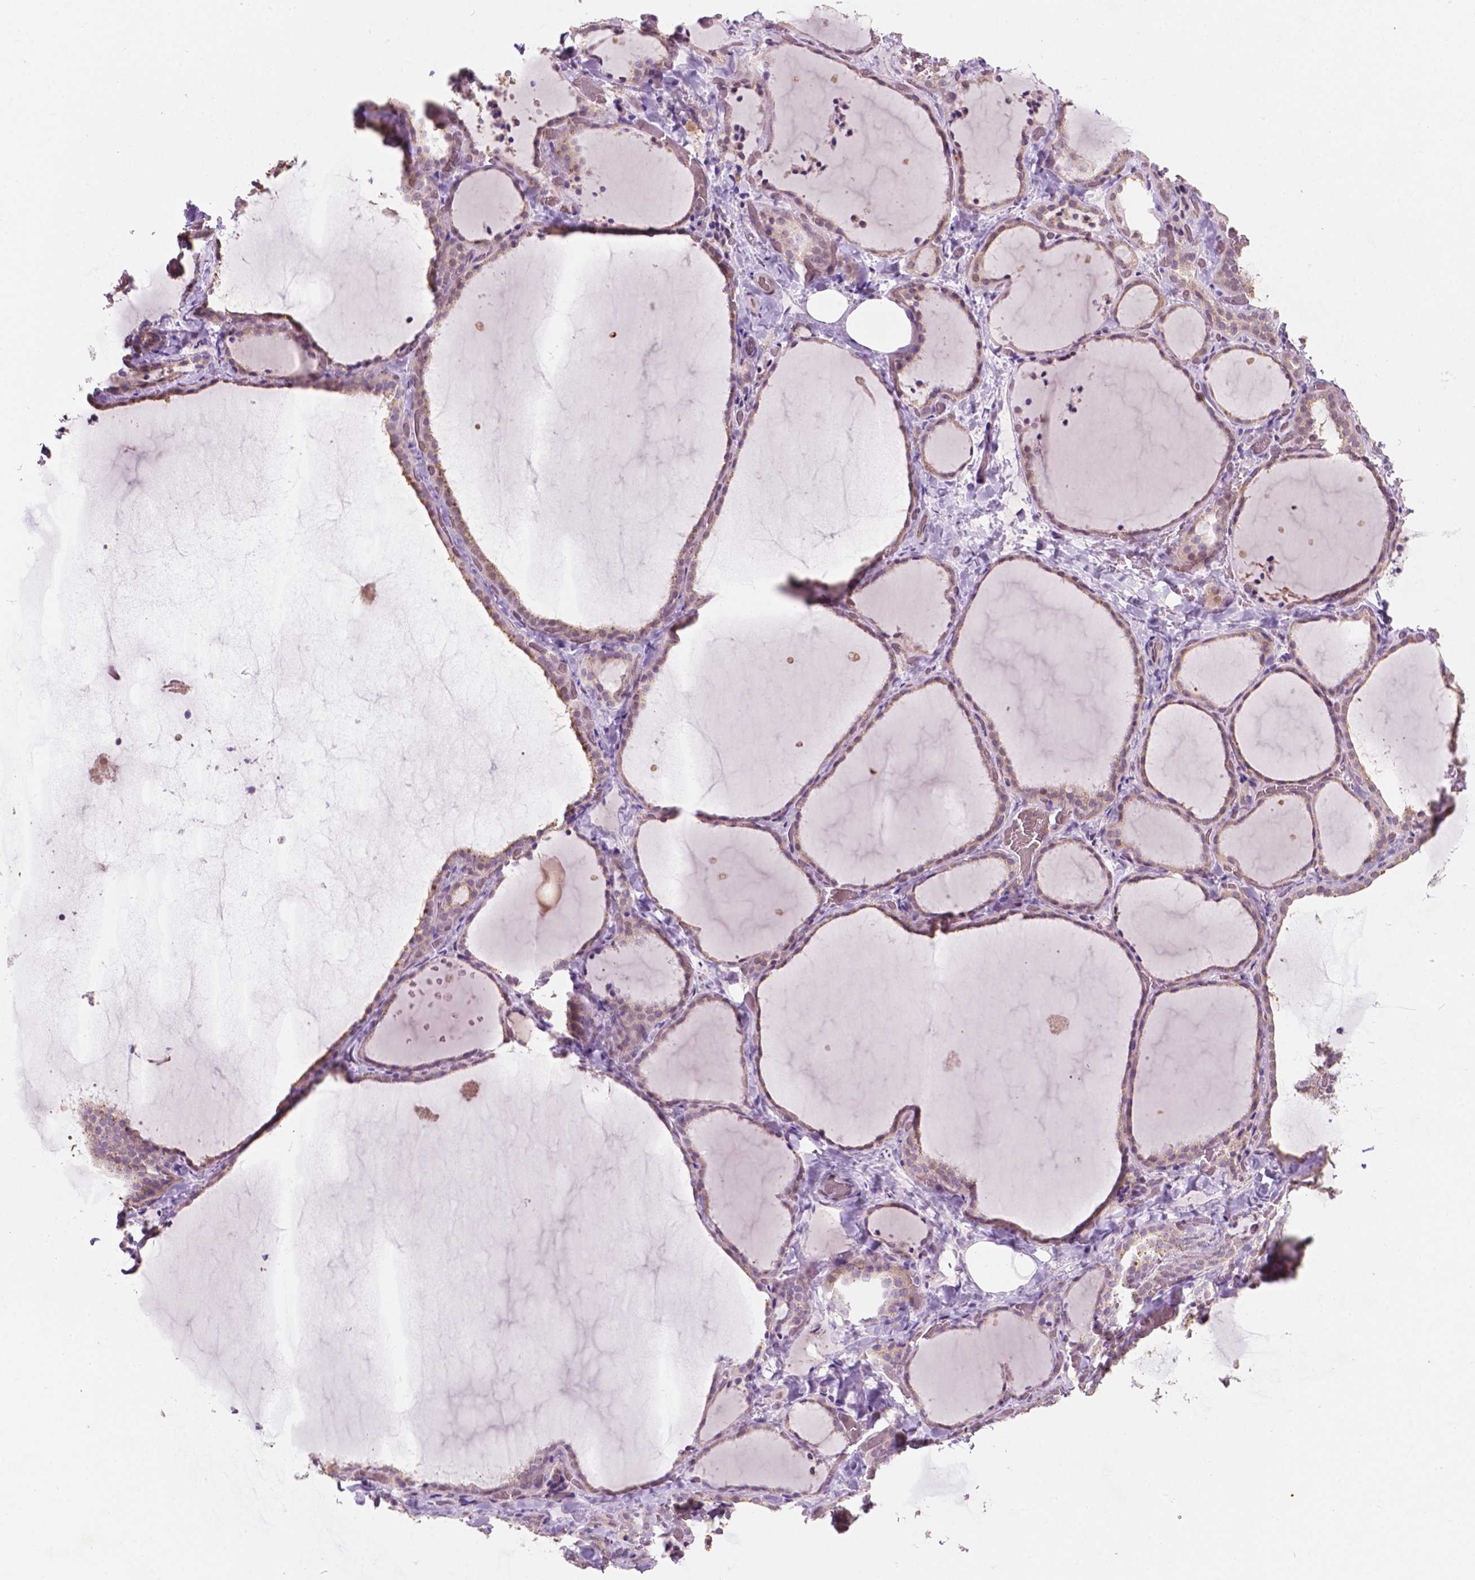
{"staining": {"intensity": "weak", "quantity": "25%-75%", "location": "cytoplasmic/membranous"}, "tissue": "thyroid gland", "cell_type": "Glandular cells", "image_type": "normal", "snomed": [{"axis": "morphology", "description": "Normal tissue, NOS"}, {"axis": "topography", "description": "Thyroid gland"}], "caption": "Protein staining of unremarkable thyroid gland demonstrates weak cytoplasmic/membranous positivity in approximately 25%-75% of glandular cells.", "gene": "TM6SF2", "patient": {"sex": "female", "age": 22}}